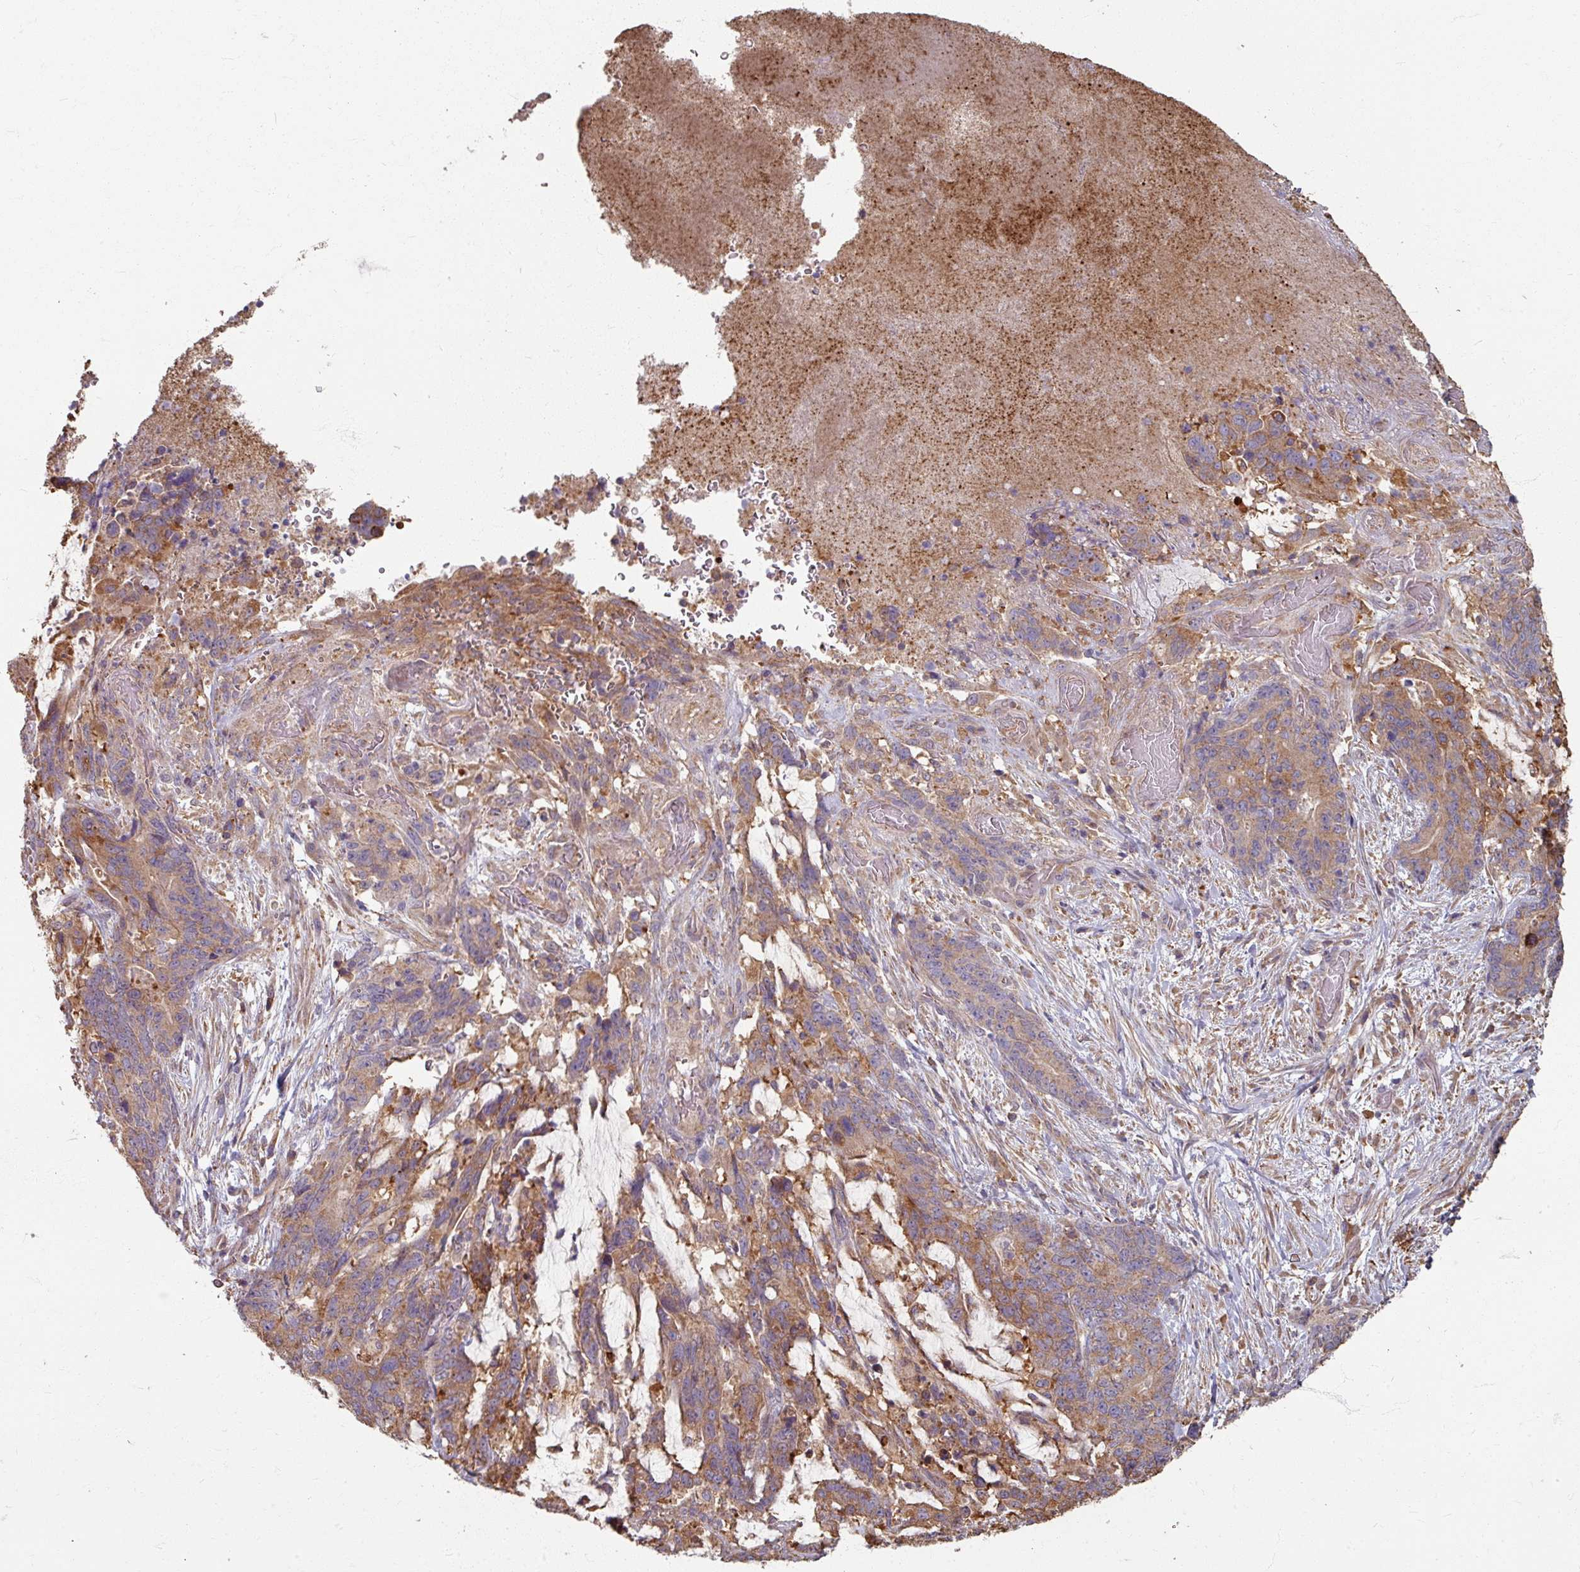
{"staining": {"intensity": "moderate", "quantity": "25%-75%", "location": "cytoplasmic/membranous"}, "tissue": "stomach cancer", "cell_type": "Tumor cells", "image_type": "cancer", "snomed": [{"axis": "morphology", "description": "Normal tissue, NOS"}, {"axis": "morphology", "description": "Adenocarcinoma, NOS"}, {"axis": "topography", "description": "Stomach"}], "caption": "Protein expression analysis of human adenocarcinoma (stomach) reveals moderate cytoplasmic/membranous staining in about 25%-75% of tumor cells.", "gene": "CCDC68", "patient": {"sex": "female", "age": 64}}